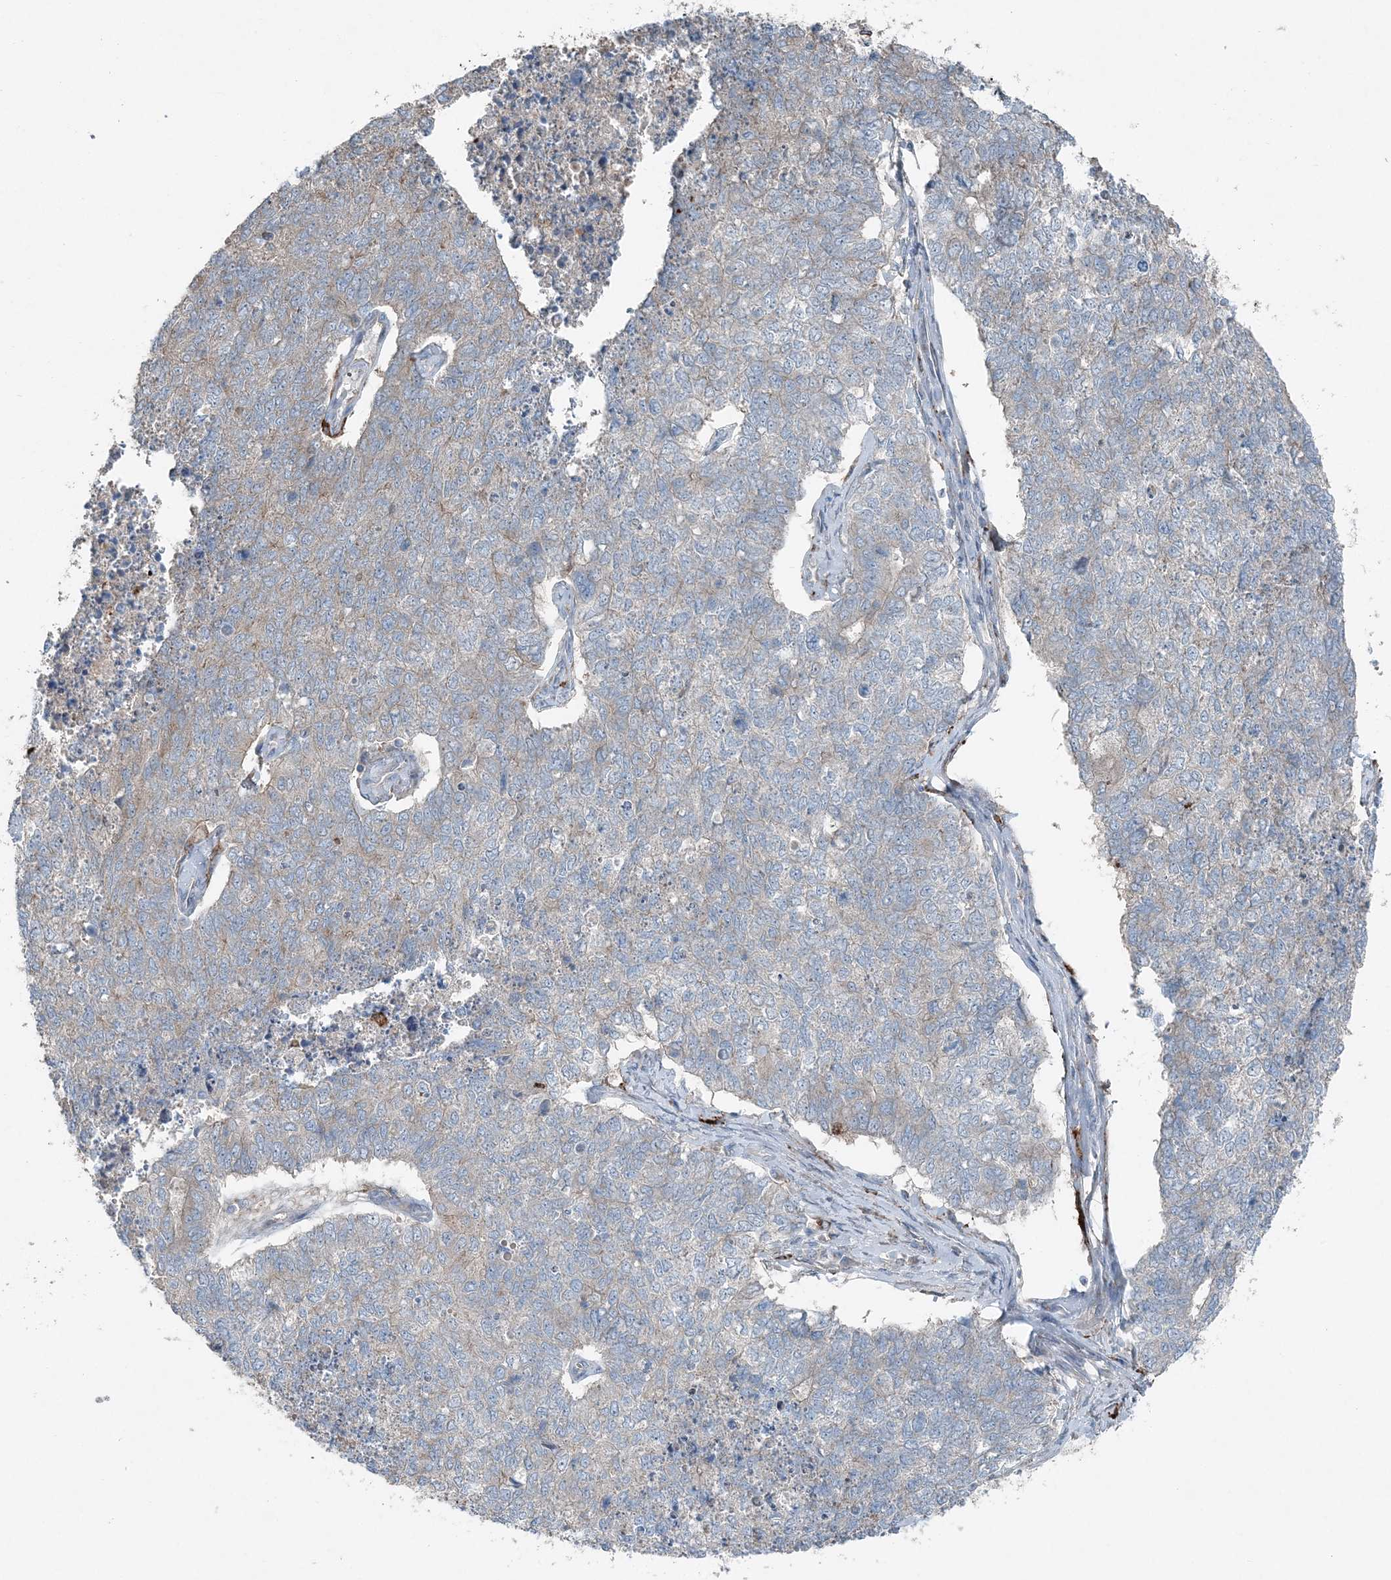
{"staining": {"intensity": "negative", "quantity": "none", "location": "none"}, "tissue": "cervical cancer", "cell_type": "Tumor cells", "image_type": "cancer", "snomed": [{"axis": "morphology", "description": "Squamous cell carcinoma, NOS"}, {"axis": "topography", "description": "Cervix"}], "caption": "Squamous cell carcinoma (cervical) was stained to show a protein in brown. There is no significant staining in tumor cells.", "gene": "KY", "patient": {"sex": "female", "age": 63}}